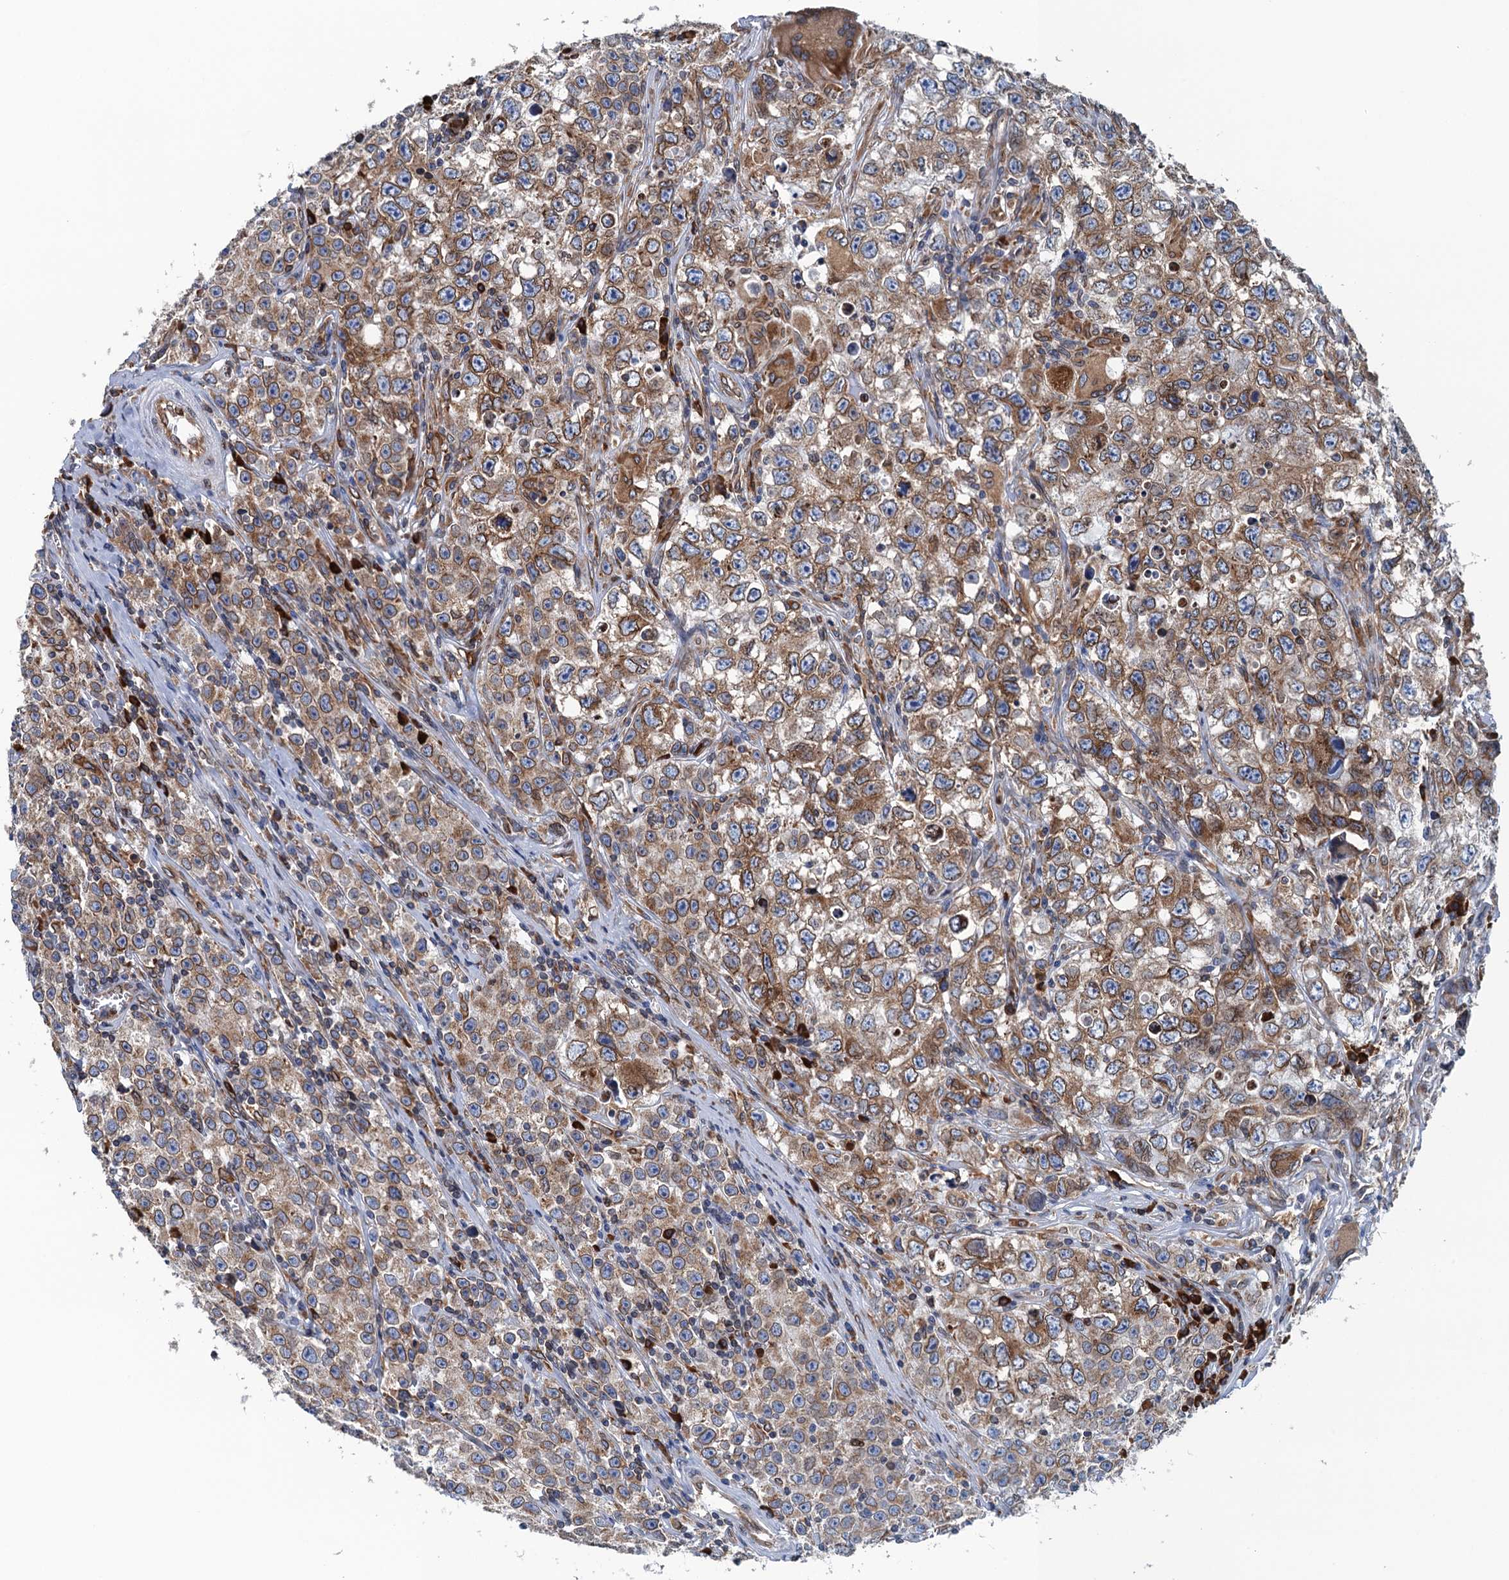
{"staining": {"intensity": "moderate", "quantity": "25%-75%", "location": "cytoplasmic/membranous"}, "tissue": "testis cancer", "cell_type": "Tumor cells", "image_type": "cancer", "snomed": [{"axis": "morphology", "description": "Seminoma, NOS"}, {"axis": "morphology", "description": "Carcinoma, Embryonal, NOS"}, {"axis": "topography", "description": "Testis"}], "caption": "DAB (3,3'-diaminobenzidine) immunohistochemical staining of human seminoma (testis) demonstrates moderate cytoplasmic/membranous protein positivity in approximately 25%-75% of tumor cells.", "gene": "TMEM205", "patient": {"sex": "male", "age": 43}}